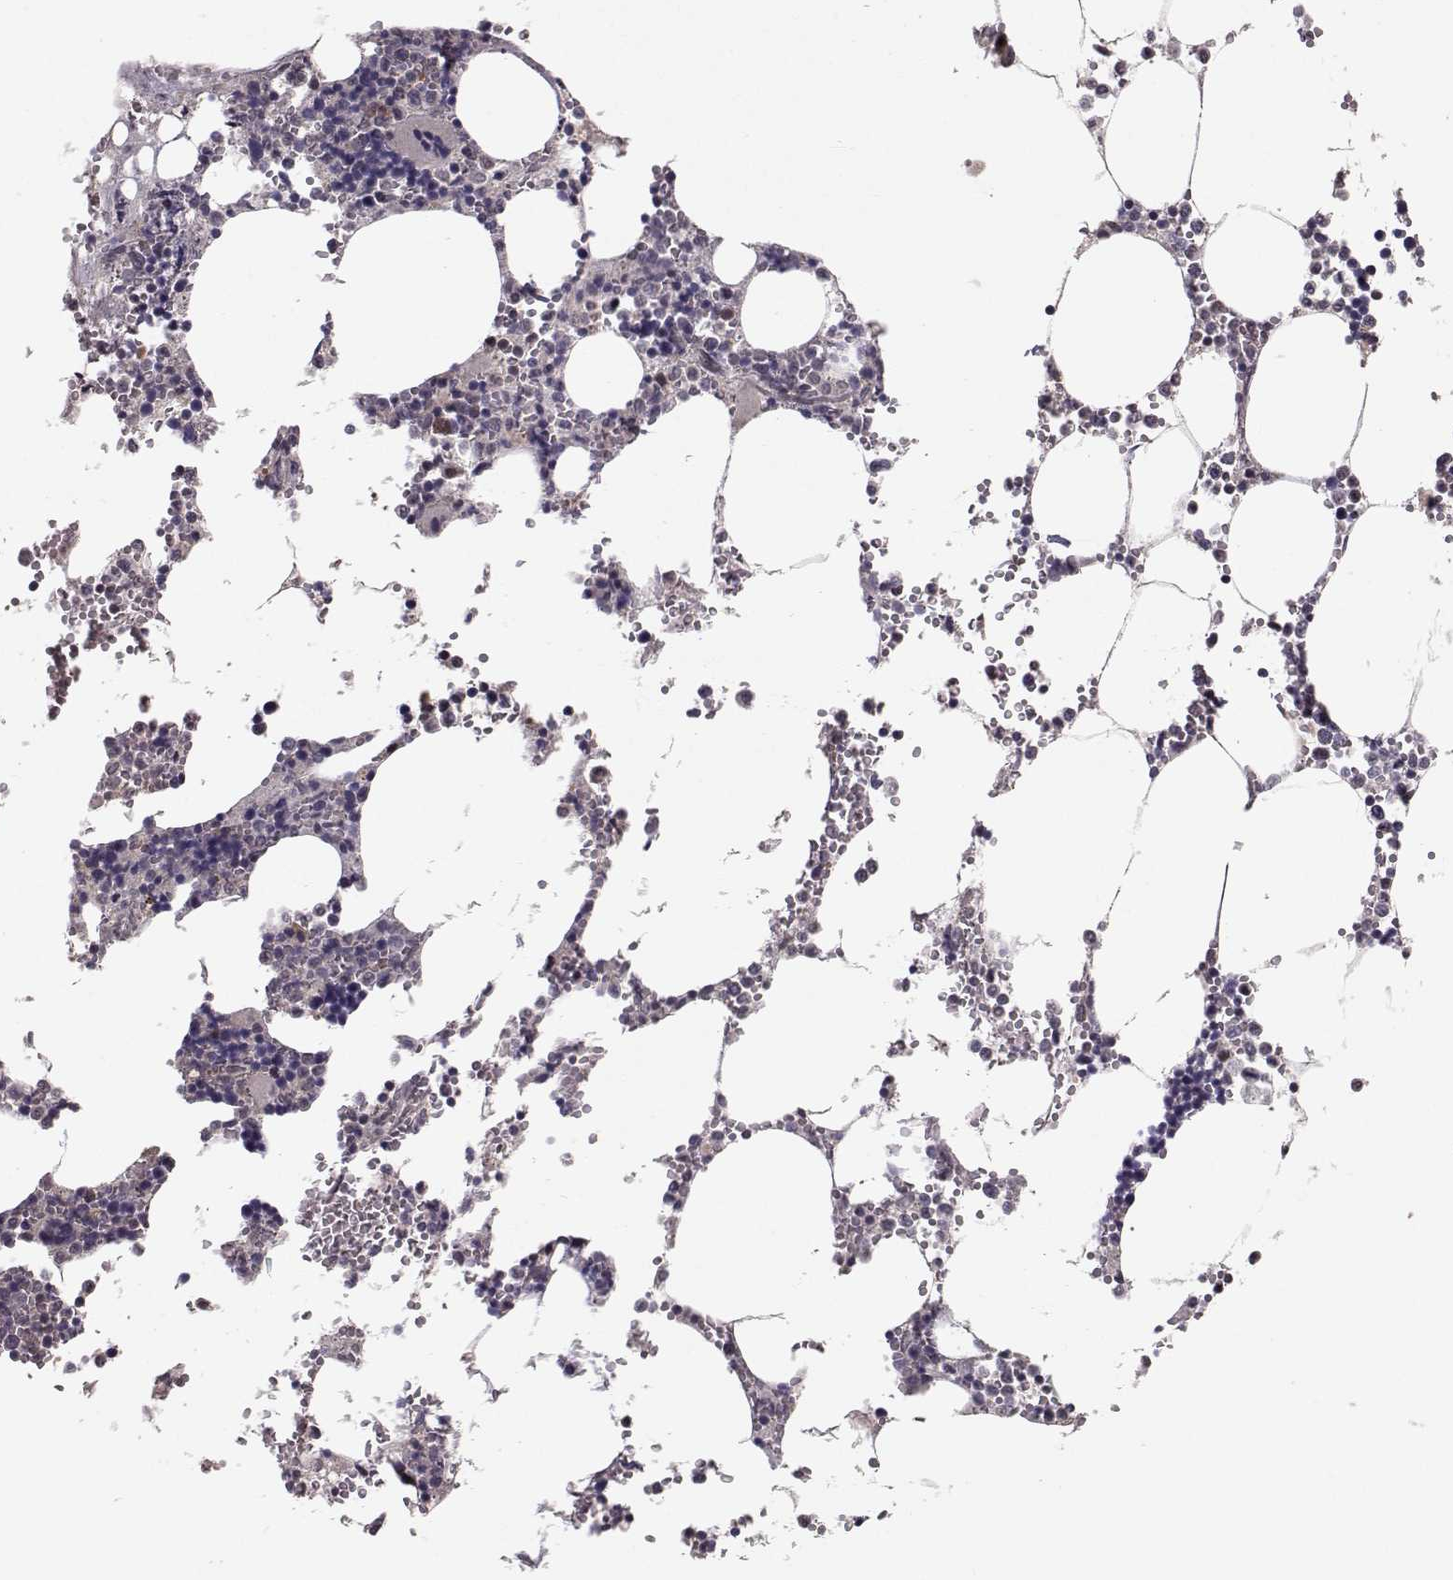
{"staining": {"intensity": "weak", "quantity": "<25%", "location": "cytoplasmic/membranous"}, "tissue": "bone marrow", "cell_type": "Hematopoietic cells", "image_type": "normal", "snomed": [{"axis": "morphology", "description": "Normal tissue, NOS"}, {"axis": "topography", "description": "Bone marrow"}], "caption": "Immunohistochemistry (IHC) photomicrograph of benign bone marrow stained for a protein (brown), which reveals no positivity in hematopoietic cells. (DAB IHC visualized using brightfield microscopy, high magnification).", "gene": "PLEKHG3", "patient": {"sex": "male", "age": 54}}